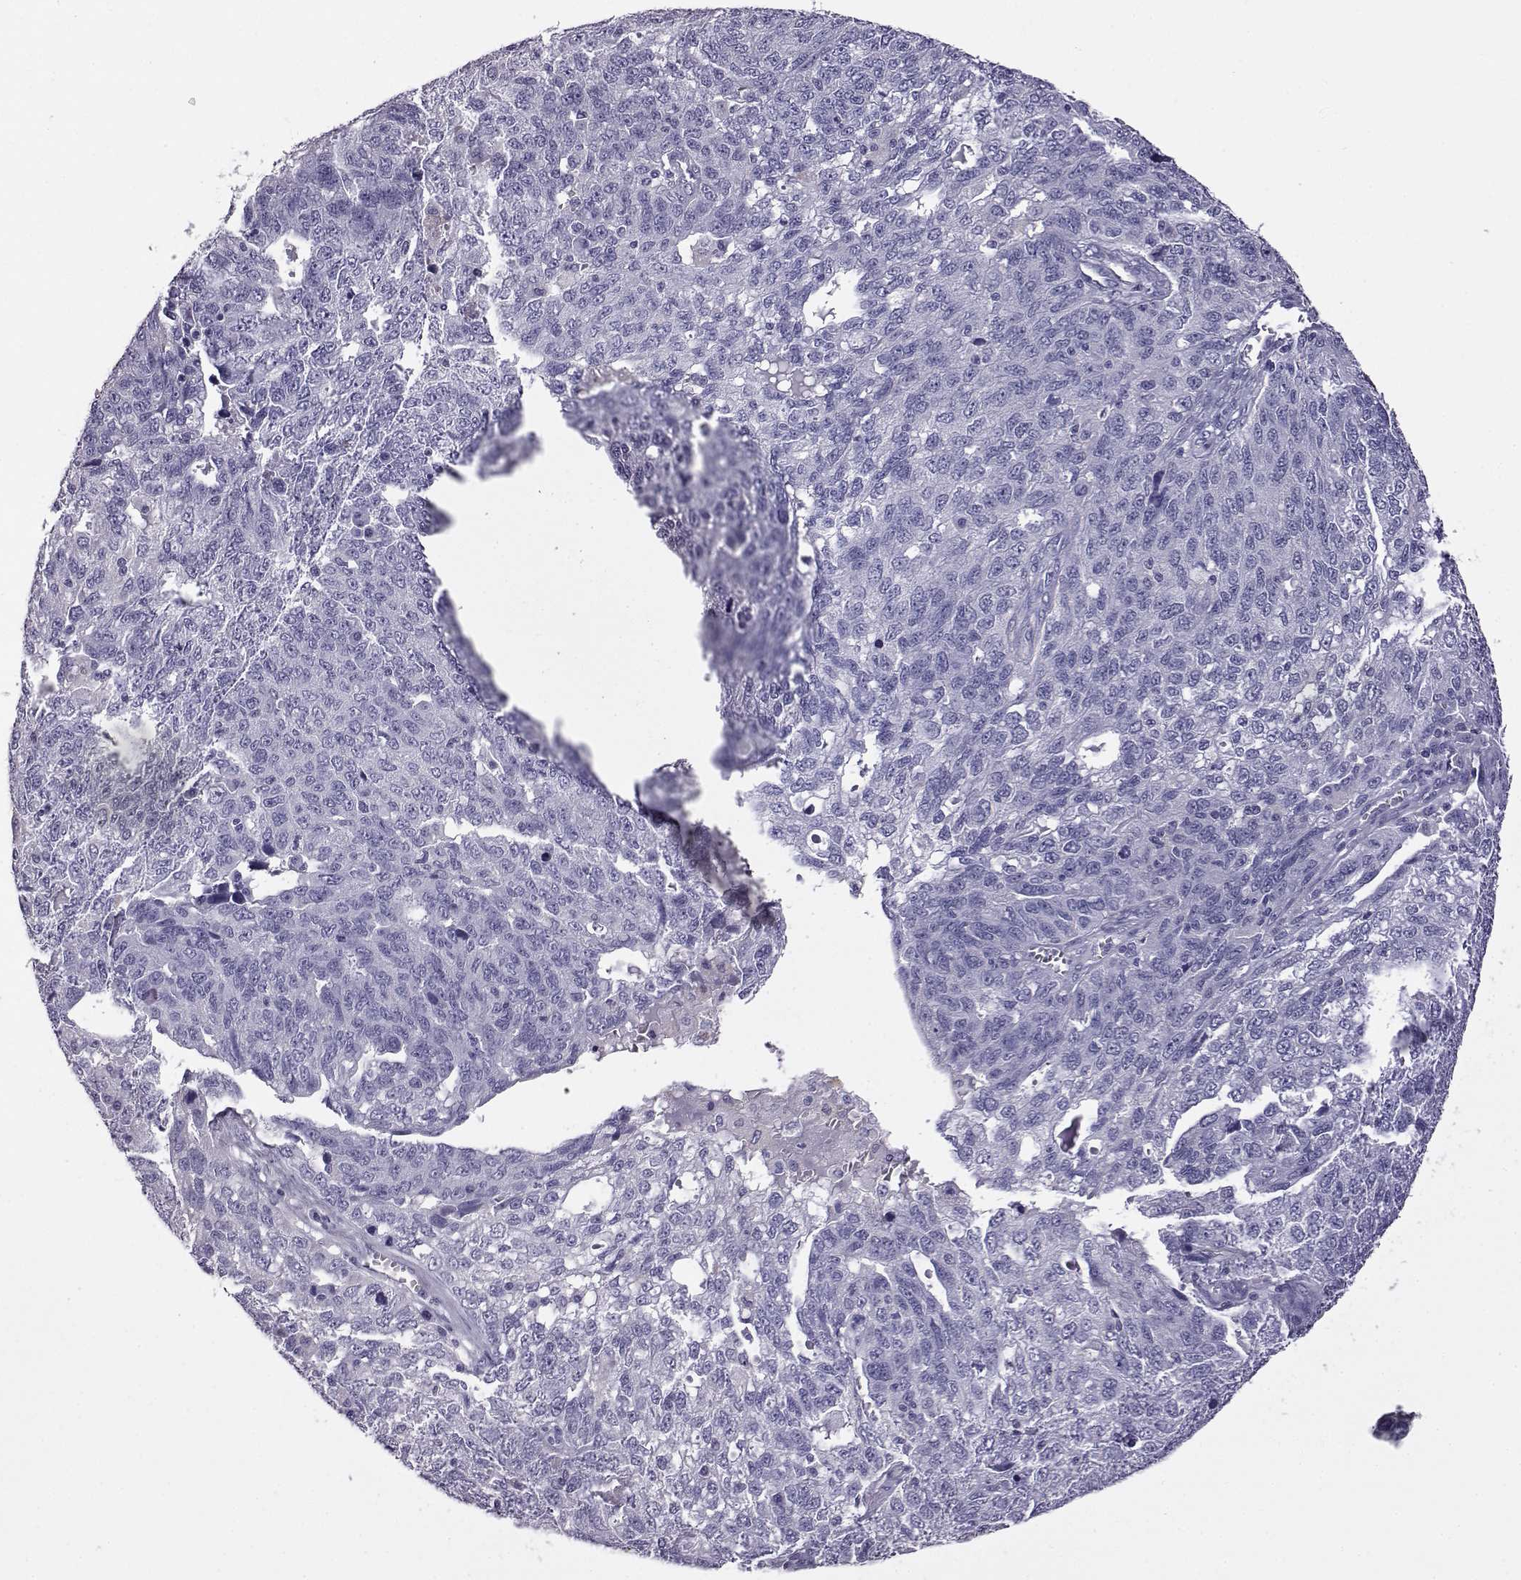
{"staining": {"intensity": "negative", "quantity": "none", "location": "none"}, "tissue": "ovarian cancer", "cell_type": "Tumor cells", "image_type": "cancer", "snomed": [{"axis": "morphology", "description": "Cystadenocarcinoma, serous, NOS"}, {"axis": "topography", "description": "Ovary"}], "caption": "Human ovarian serous cystadenocarcinoma stained for a protein using immunohistochemistry shows no staining in tumor cells.", "gene": "AKR1B1", "patient": {"sex": "female", "age": 71}}